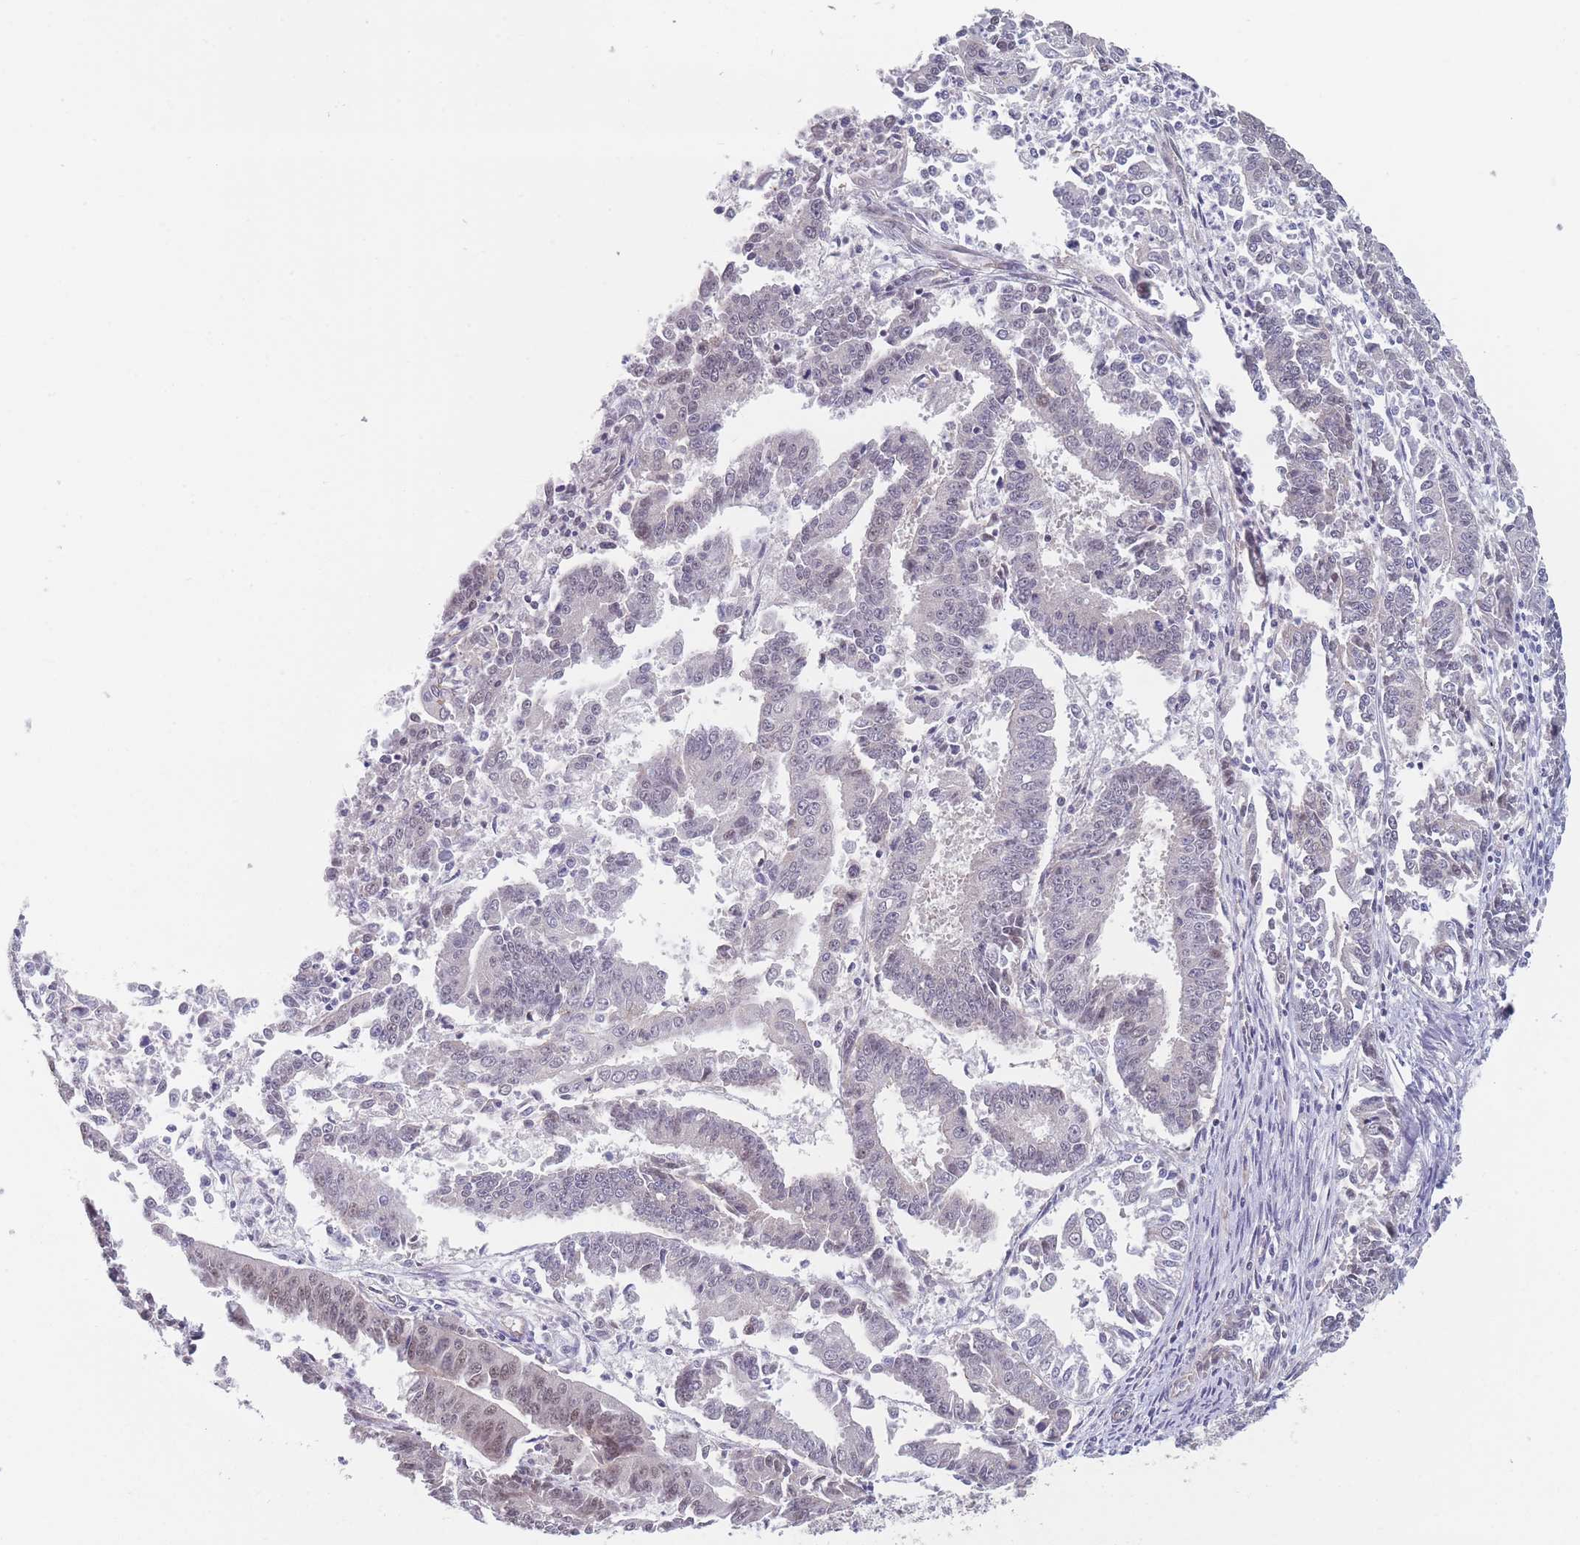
{"staining": {"intensity": "negative", "quantity": "none", "location": "none"}, "tissue": "endometrial cancer", "cell_type": "Tumor cells", "image_type": "cancer", "snomed": [{"axis": "morphology", "description": "Adenocarcinoma, NOS"}, {"axis": "topography", "description": "Endometrium"}], "caption": "There is no significant expression in tumor cells of endometrial adenocarcinoma.", "gene": "ANKRD10", "patient": {"sex": "female", "age": 73}}